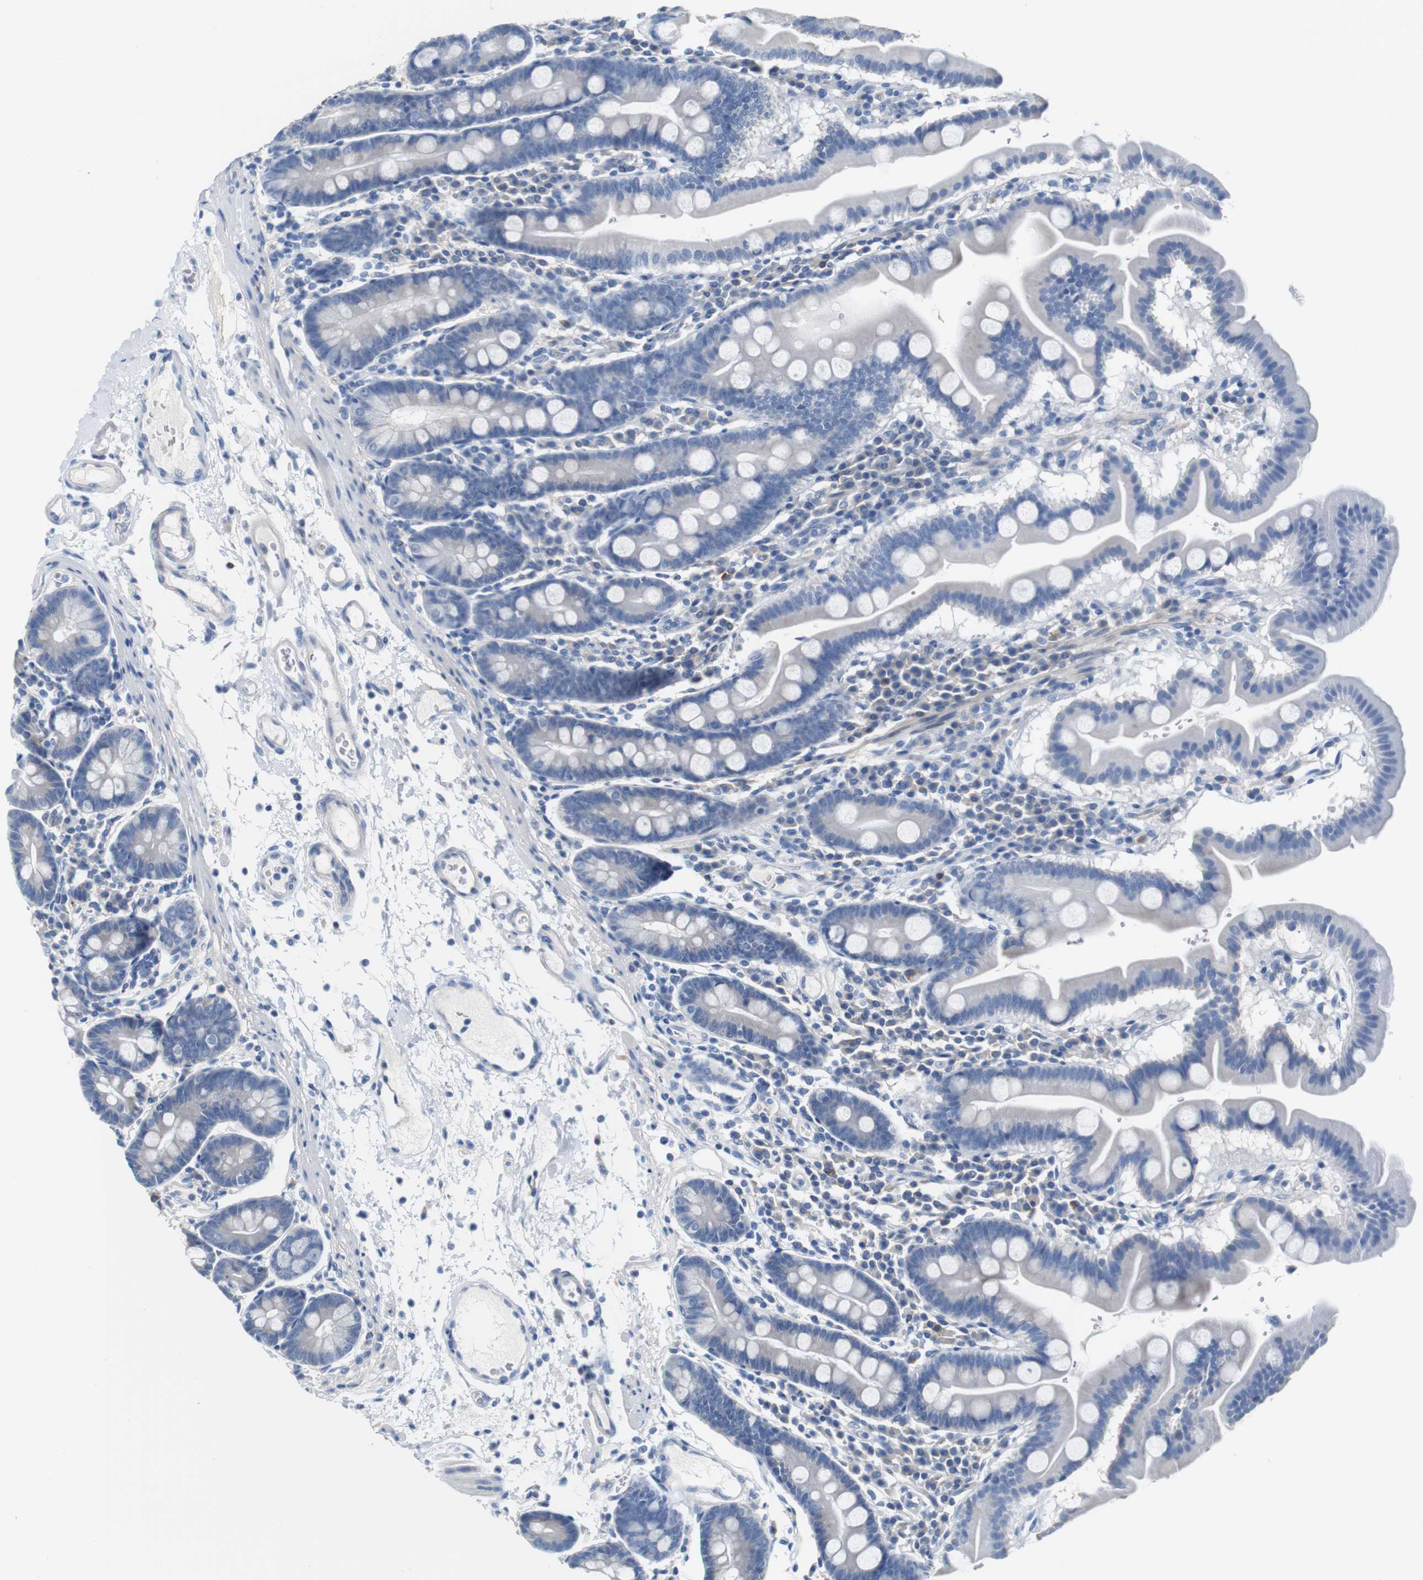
{"staining": {"intensity": "negative", "quantity": "none", "location": "none"}, "tissue": "duodenum", "cell_type": "Glandular cells", "image_type": "normal", "snomed": [{"axis": "morphology", "description": "Normal tissue, NOS"}, {"axis": "topography", "description": "Duodenum"}], "caption": "Immunohistochemistry of benign duodenum displays no positivity in glandular cells.", "gene": "IGSF8", "patient": {"sex": "male", "age": 50}}